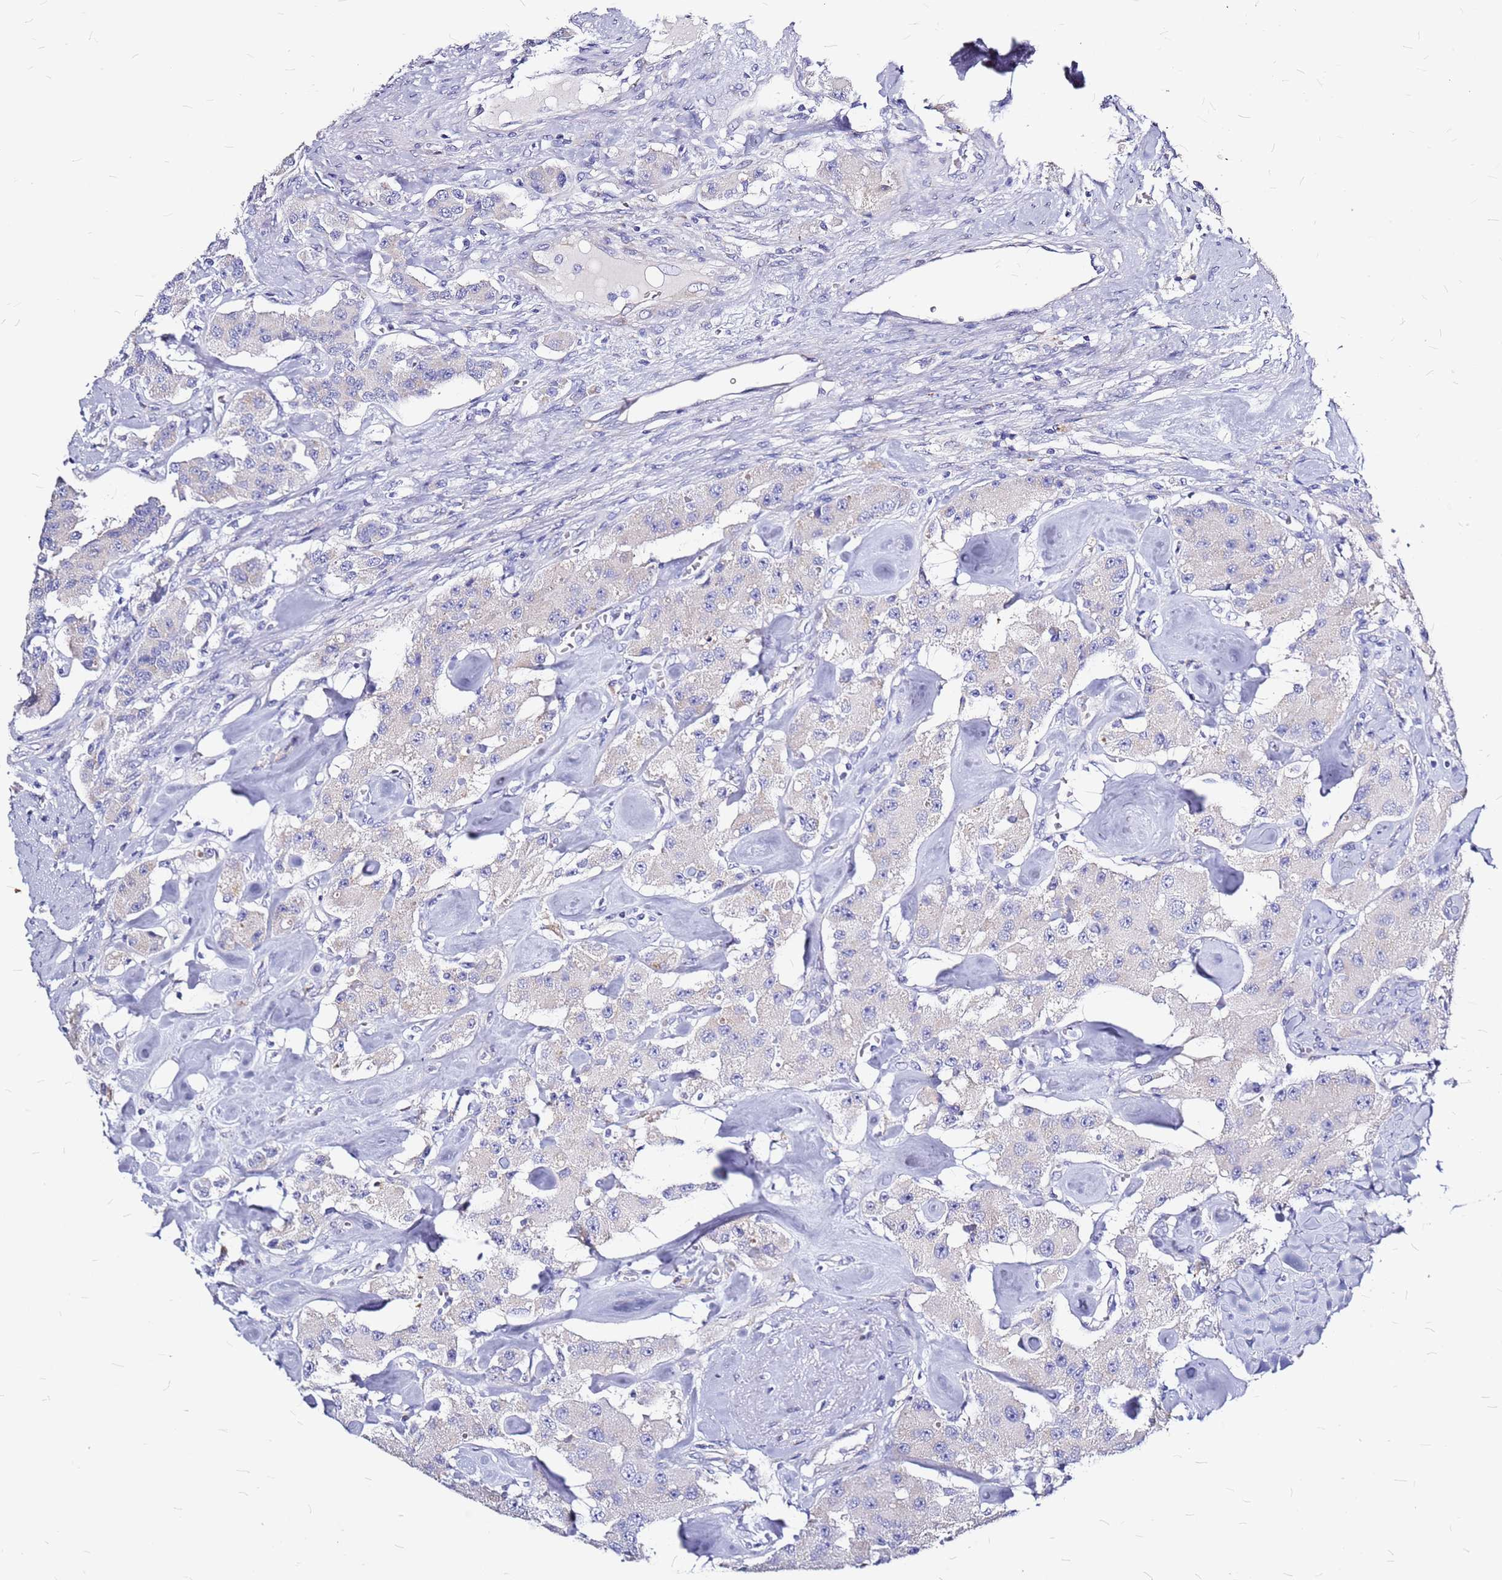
{"staining": {"intensity": "negative", "quantity": "none", "location": "none"}, "tissue": "carcinoid", "cell_type": "Tumor cells", "image_type": "cancer", "snomed": [{"axis": "morphology", "description": "Carcinoid, malignant, NOS"}, {"axis": "topography", "description": "Pancreas"}], "caption": "IHC of human malignant carcinoid displays no expression in tumor cells.", "gene": "CASD1", "patient": {"sex": "male", "age": 41}}